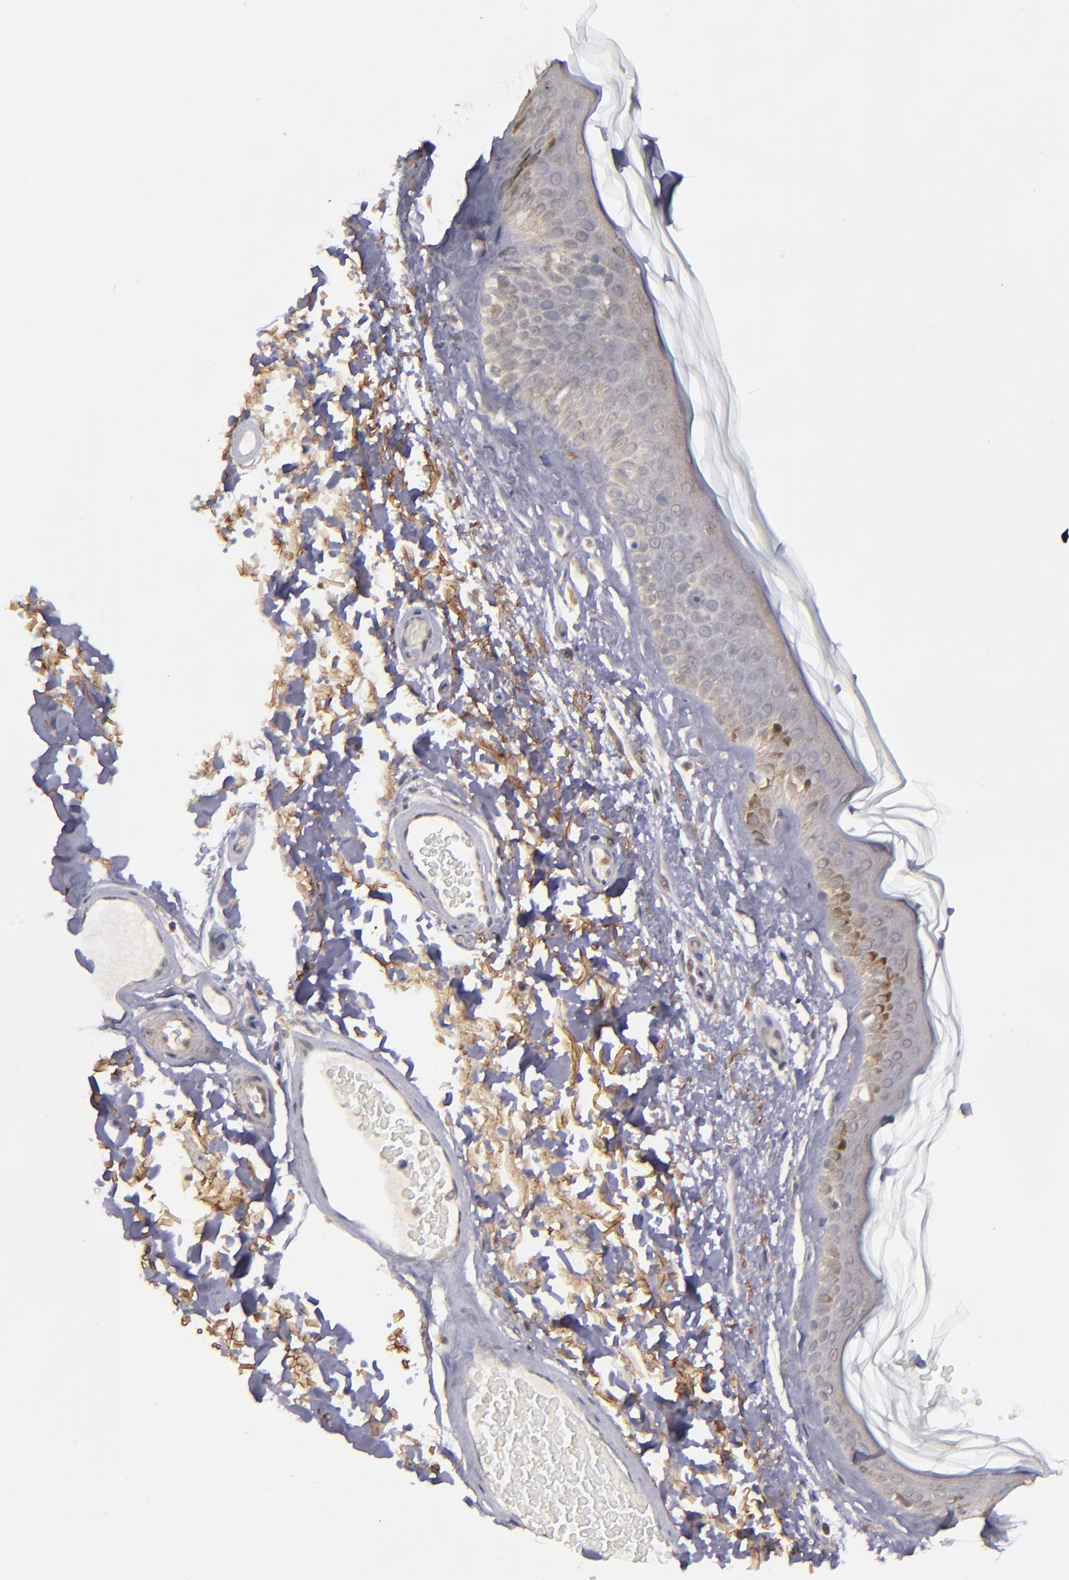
{"staining": {"intensity": "negative", "quantity": "none", "location": "none"}, "tissue": "skin", "cell_type": "Fibroblasts", "image_type": "normal", "snomed": [{"axis": "morphology", "description": "Normal tissue, NOS"}, {"axis": "topography", "description": "Skin"}], "caption": "An image of skin stained for a protein exhibits no brown staining in fibroblasts. The staining is performed using DAB brown chromogen with nuclei counter-stained in using hematoxylin.", "gene": "ZFYVE1", "patient": {"sex": "male", "age": 63}}